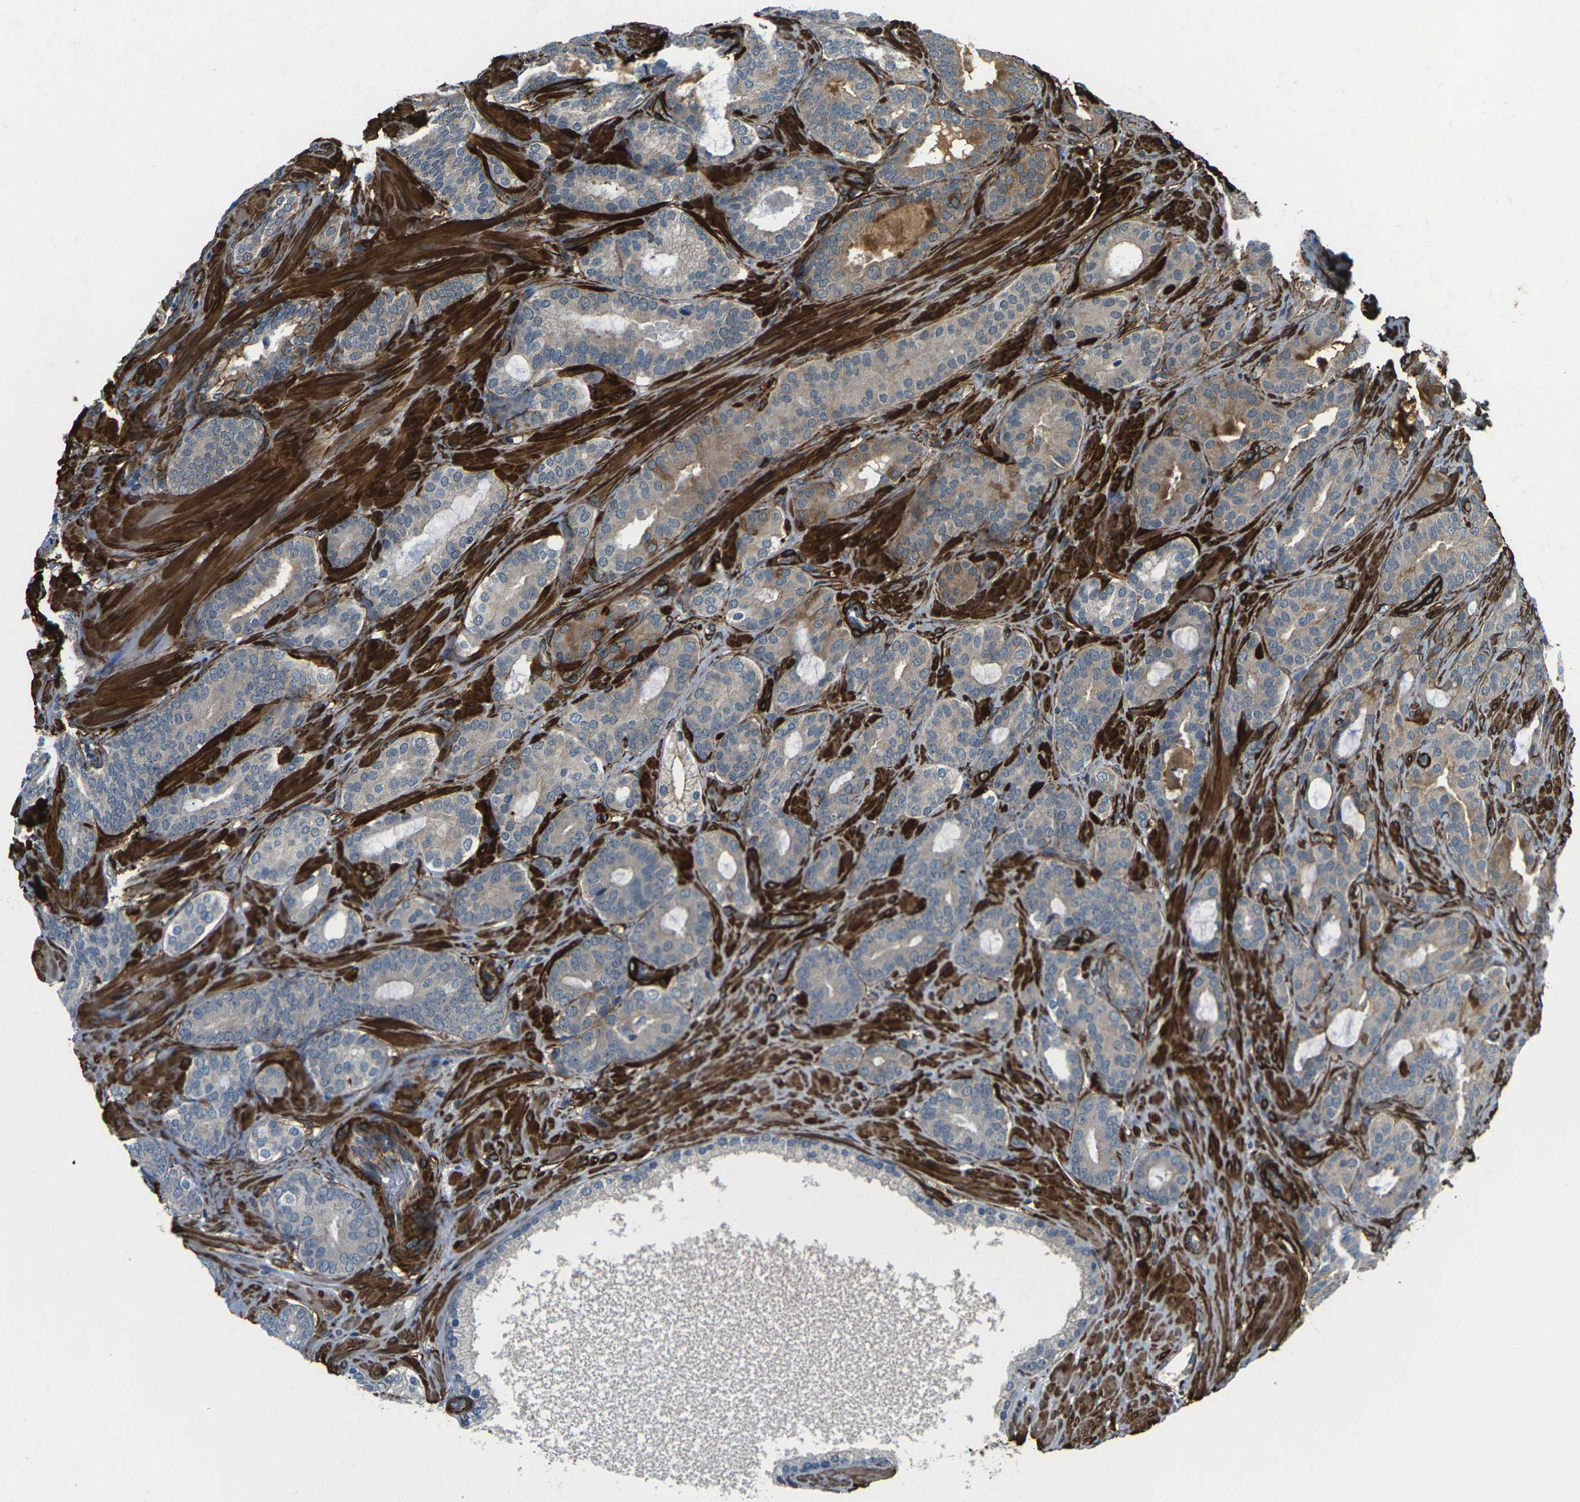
{"staining": {"intensity": "moderate", "quantity": "25%-75%", "location": "cytoplasmic/membranous"}, "tissue": "prostate cancer", "cell_type": "Tumor cells", "image_type": "cancer", "snomed": [{"axis": "morphology", "description": "Adenocarcinoma, Low grade"}, {"axis": "topography", "description": "Prostate"}], "caption": "The micrograph displays immunohistochemical staining of prostate cancer. There is moderate cytoplasmic/membranous staining is identified in about 25%-75% of tumor cells. (DAB = brown stain, brightfield microscopy at high magnification).", "gene": "GRAMD1C", "patient": {"sex": "male", "age": 63}}